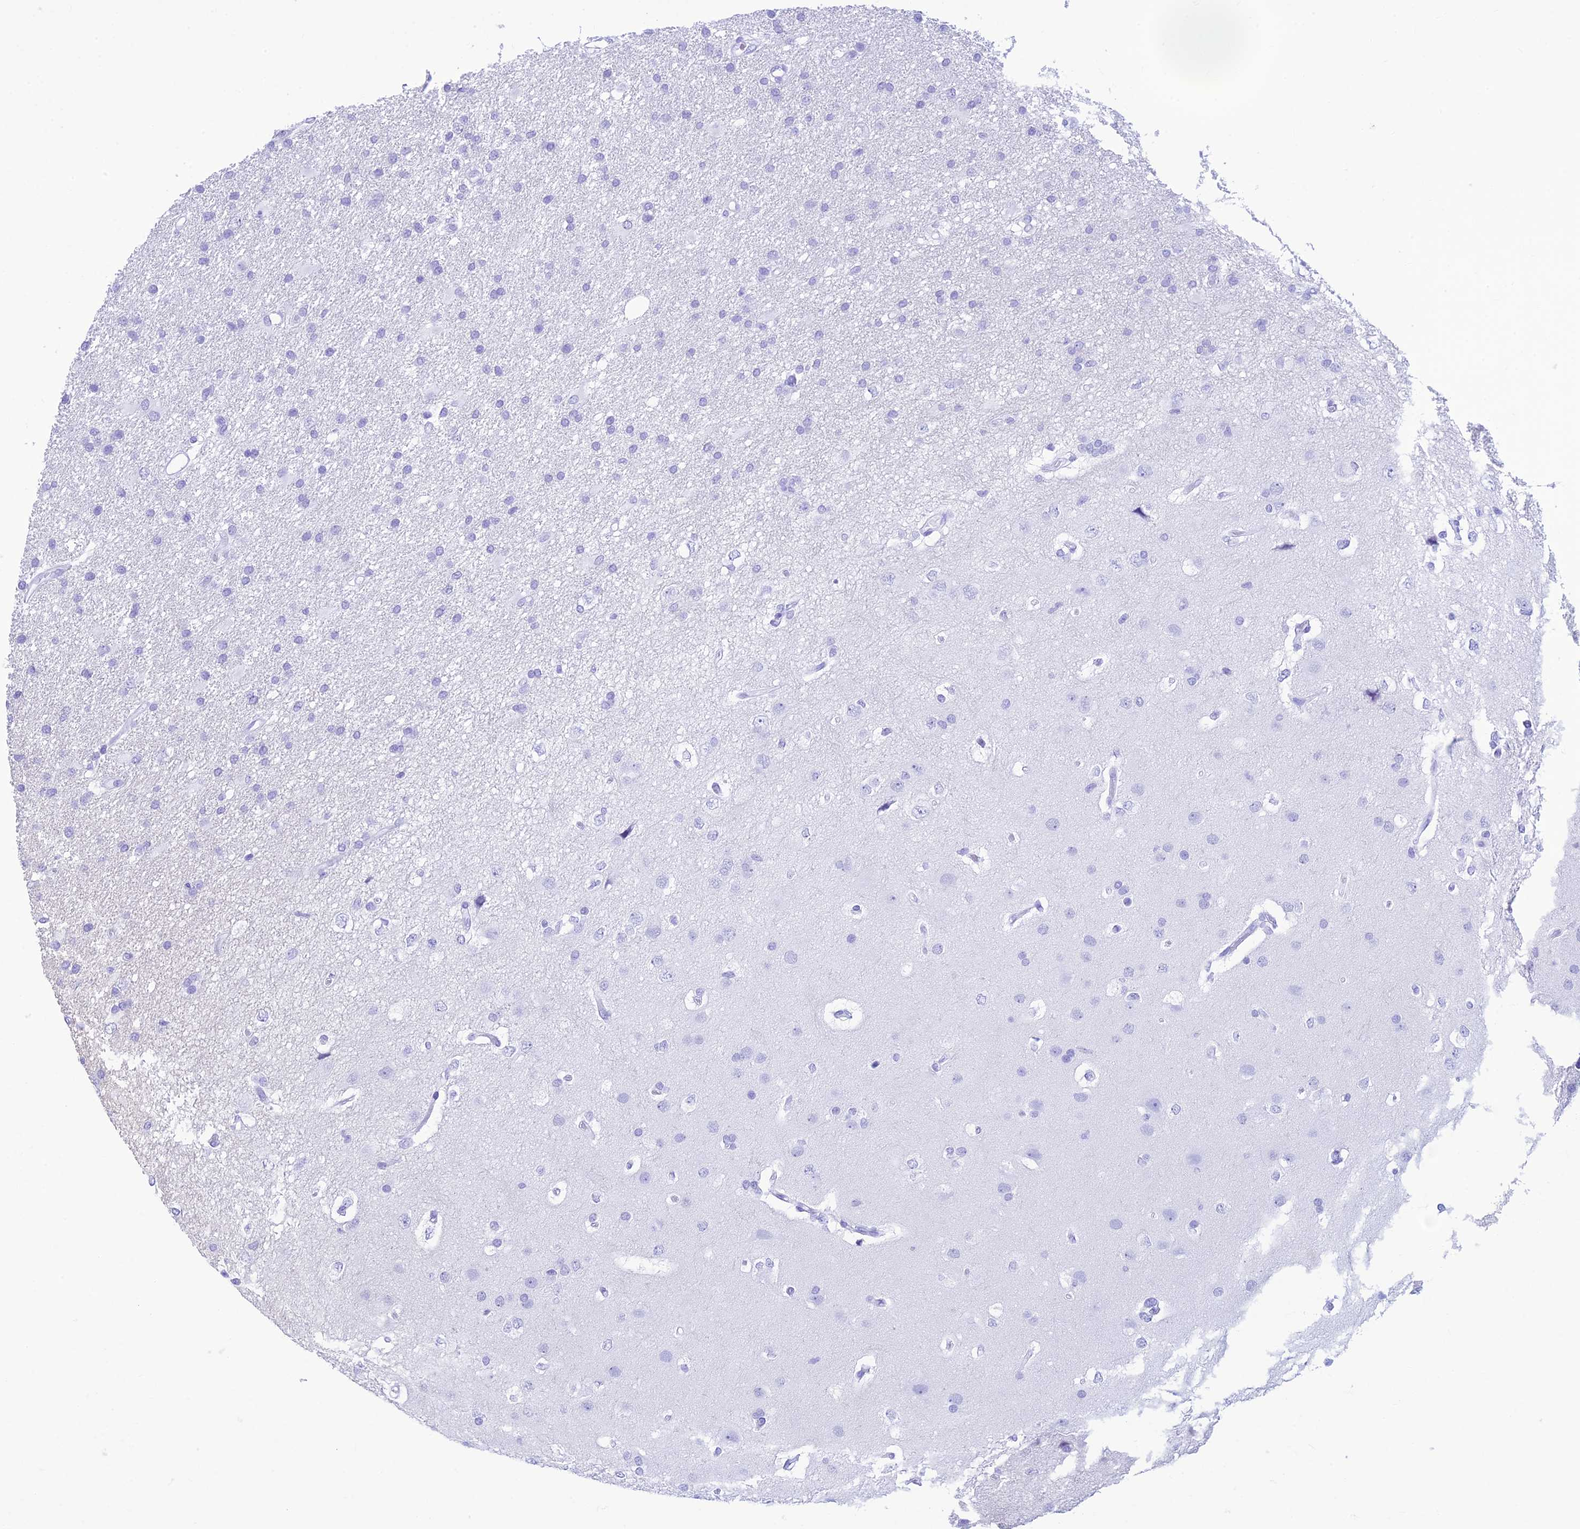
{"staining": {"intensity": "negative", "quantity": "none", "location": "none"}, "tissue": "glioma", "cell_type": "Tumor cells", "image_type": "cancer", "snomed": [{"axis": "morphology", "description": "Glioma, malignant, High grade"}, {"axis": "topography", "description": "Brain"}], "caption": "The IHC micrograph has no significant positivity in tumor cells of glioma tissue. (DAB IHC with hematoxylin counter stain).", "gene": "ST8SIA5", "patient": {"sex": "male", "age": 77}}